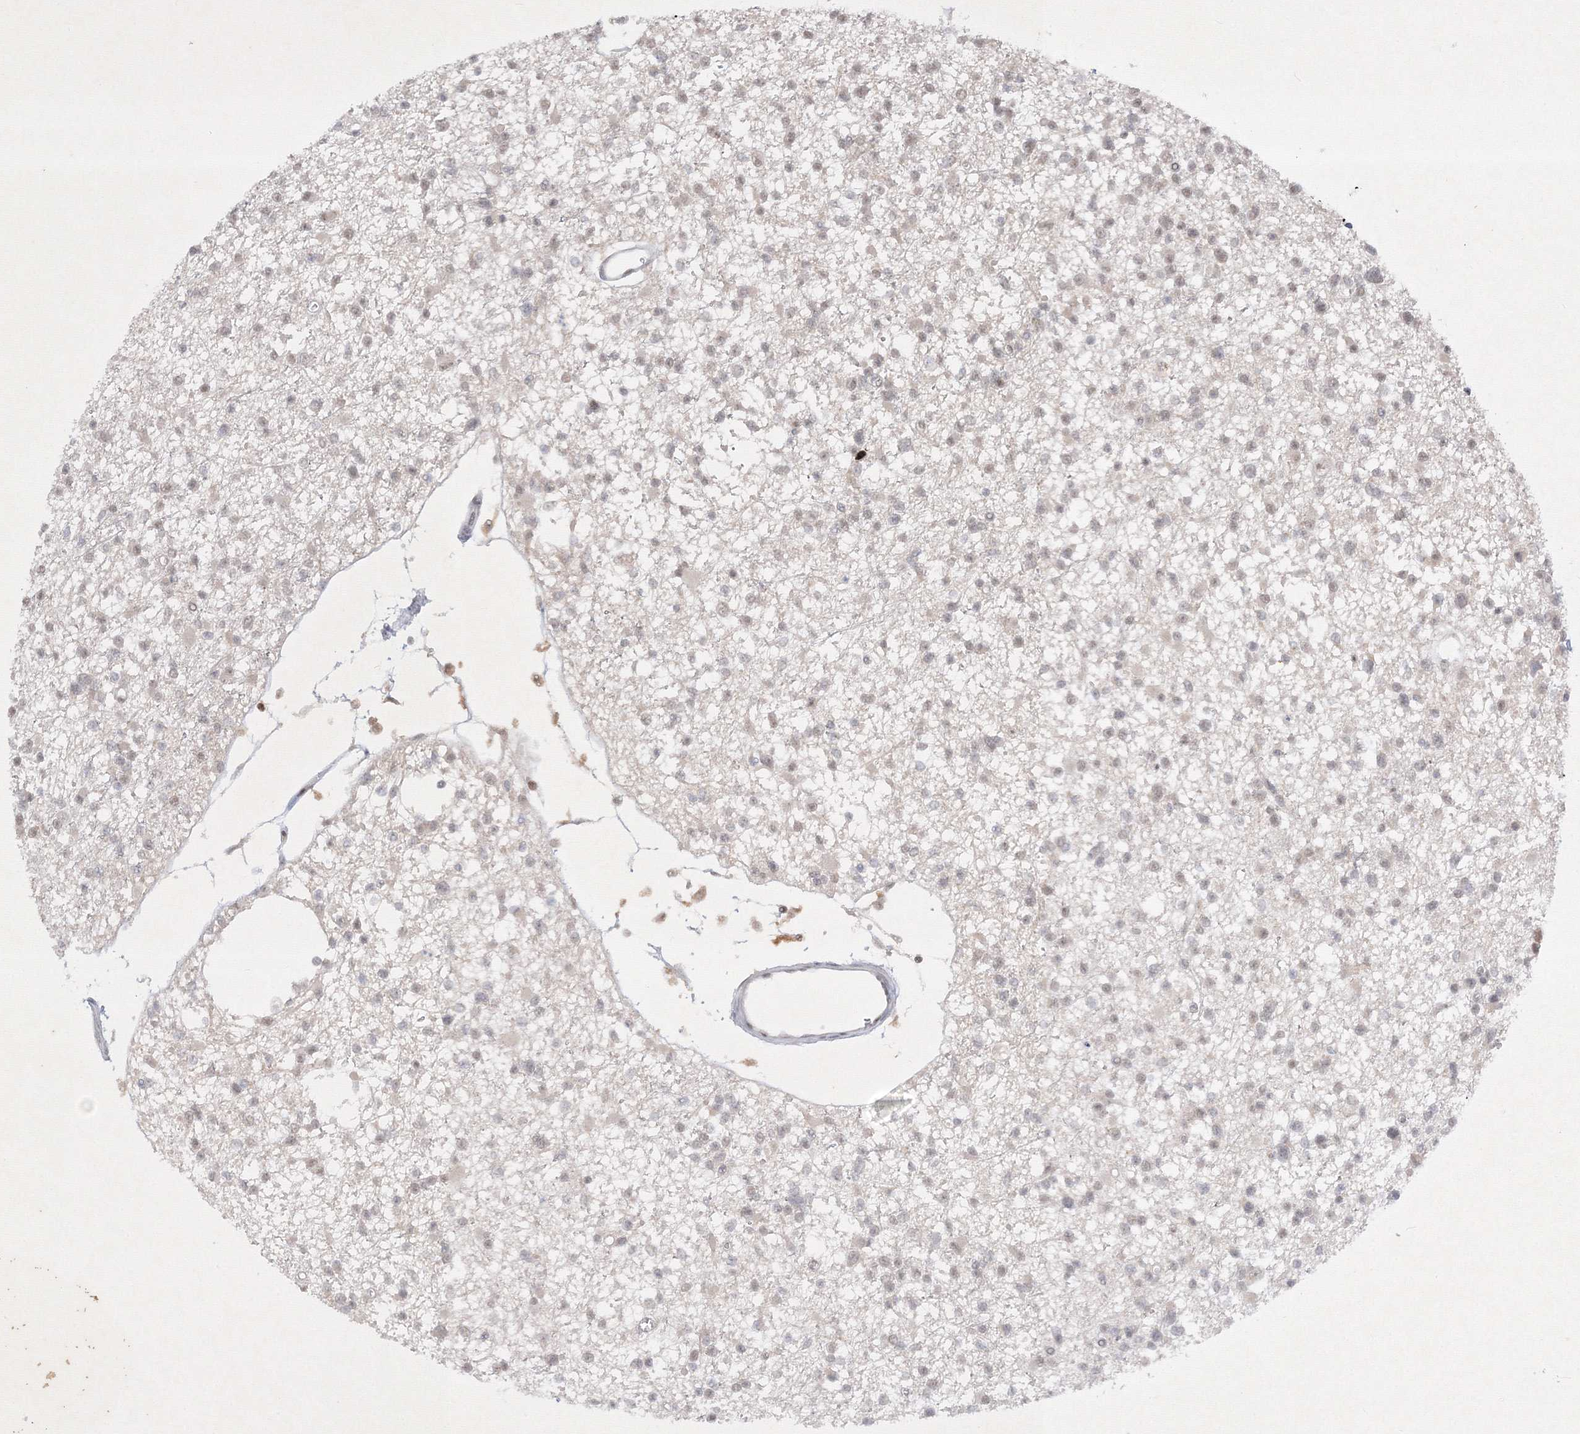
{"staining": {"intensity": "negative", "quantity": "none", "location": "none"}, "tissue": "glioma", "cell_type": "Tumor cells", "image_type": "cancer", "snomed": [{"axis": "morphology", "description": "Glioma, malignant, Low grade"}, {"axis": "topography", "description": "Brain"}], "caption": "A high-resolution histopathology image shows immunohistochemistry staining of glioma, which displays no significant expression in tumor cells.", "gene": "TAB1", "patient": {"sex": "female", "age": 22}}